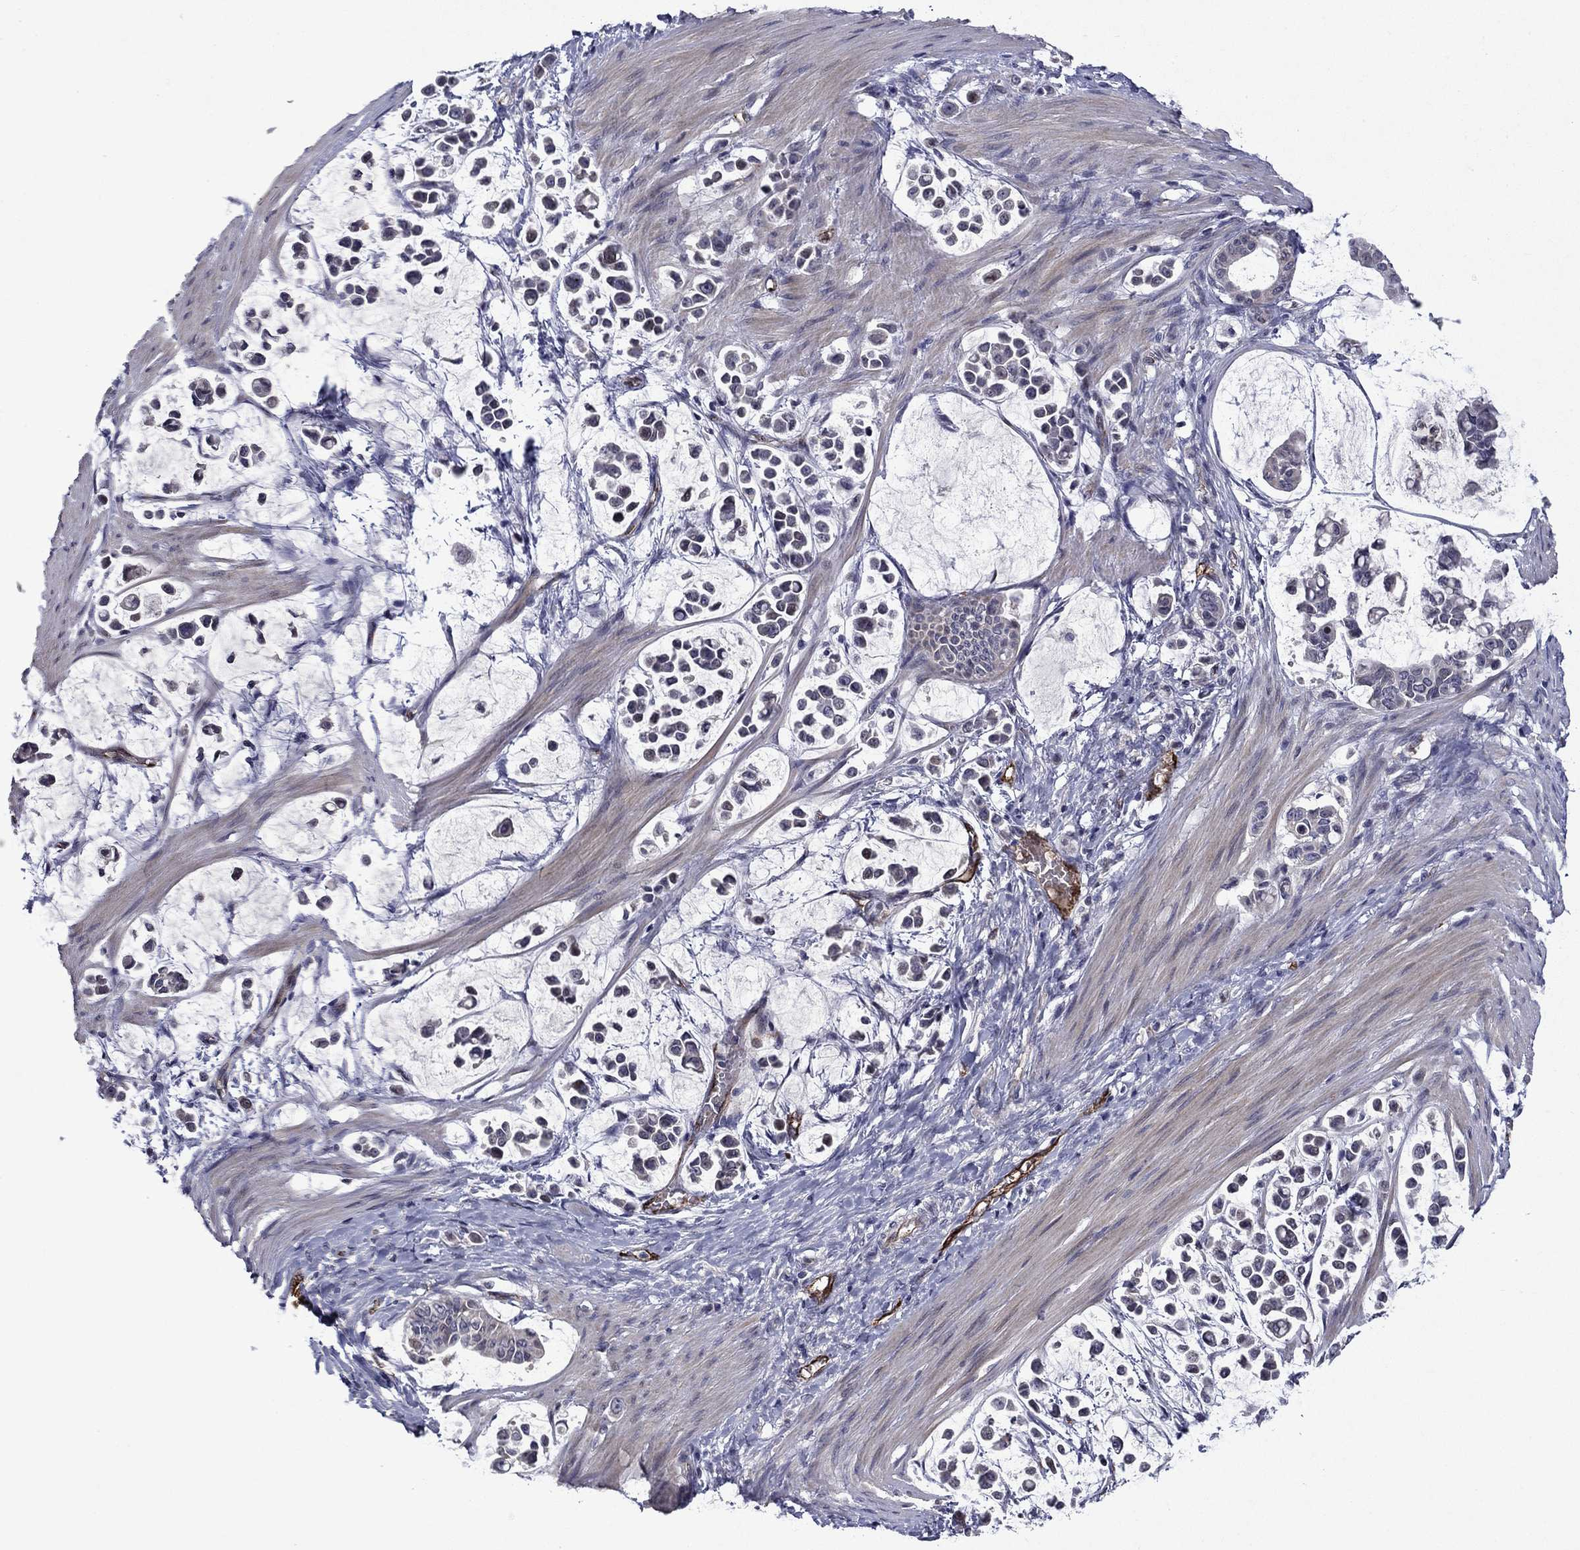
{"staining": {"intensity": "negative", "quantity": "none", "location": "none"}, "tissue": "stomach cancer", "cell_type": "Tumor cells", "image_type": "cancer", "snomed": [{"axis": "morphology", "description": "Adenocarcinoma, NOS"}, {"axis": "topography", "description": "Stomach"}], "caption": "DAB (3,3'-diaminobenzidine) immunohistochemical staining of human stomach cancer (adenocarcinoma) displays no significant expression in tumor cells.", "gene": "SLITRK1", "patient": {"sex": "male", "age": 82}}